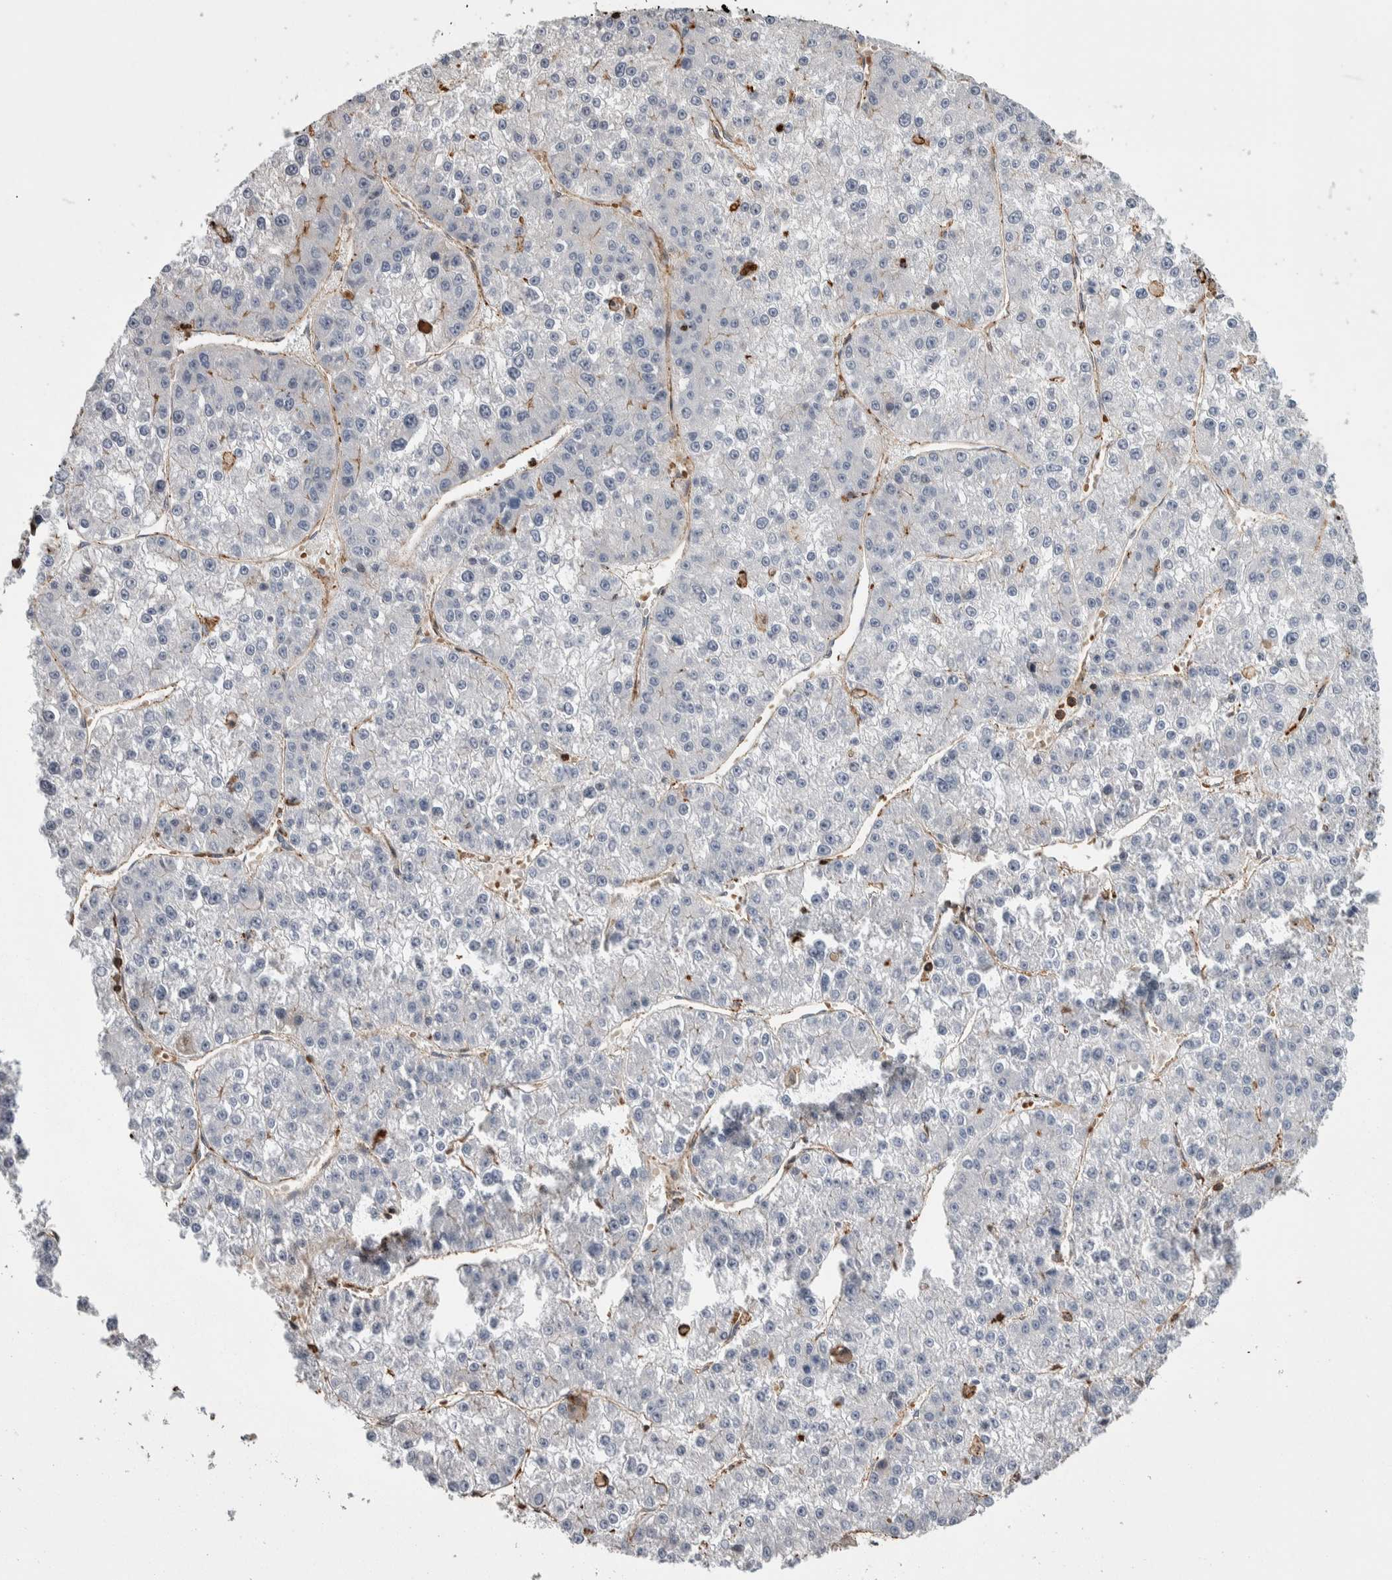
{"staining": {"intensity": "negative", "quantity": "none", "location": "none"}, "tissue": "liver cancer", "cell_type": "Tumor cells", "image_type": "cancer", "snomed": [{"axis": "morphology", "description": "Carcinoma, Hepatocellular, NOS"}, {"axis": "topography", "description": "Liver"}], "caption": "High power microscopy histopathology image of an immunohistochemistry micrograph of liver cancer, revealing no significant positivity in tumor cells.", "gene": "ENPP2", "patient": {"sex": "female", "age": 73}}